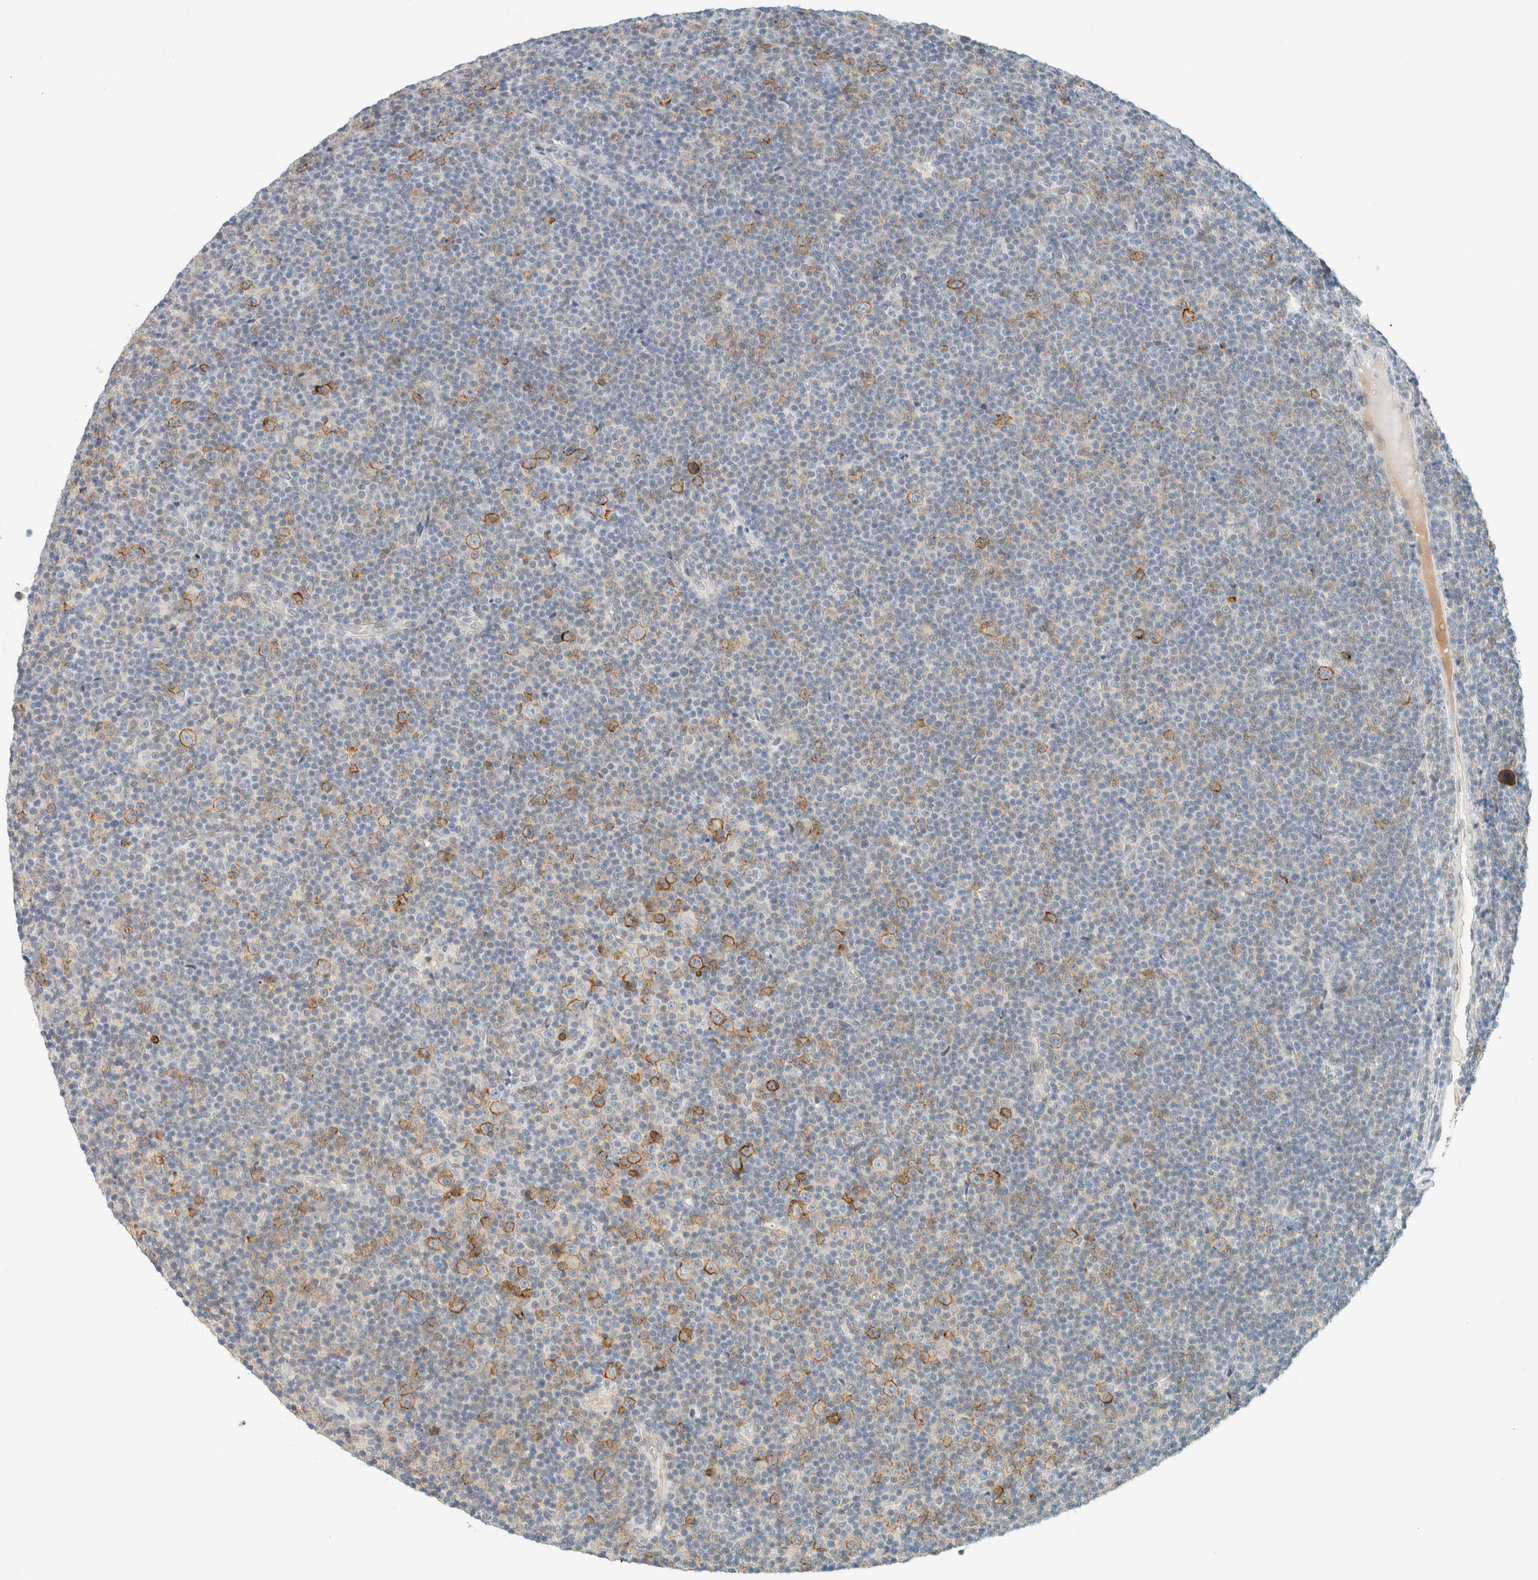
{"staining": {"intensity": "weak", "quantity": "<25%", "location": "cytoplasmic/membranous"}, "tissue": "lymphoma", "cell_type": "Tumor cells", "image_type": "cancer", "snomed": [{"axis": "morphology", "description": "Malignant lymphoma, non-Hodgkin's type, Low grade"}, {"axis": "topography", "description": "Lymph node"}], "caption": "Human low-grade malignant lymphoma, non-Hodgkin's type stained for a protein using IHC shows no staining in tumor cells.", "gene": "C1QTNF12", "patient": {"sex": "female", "age": 67}}